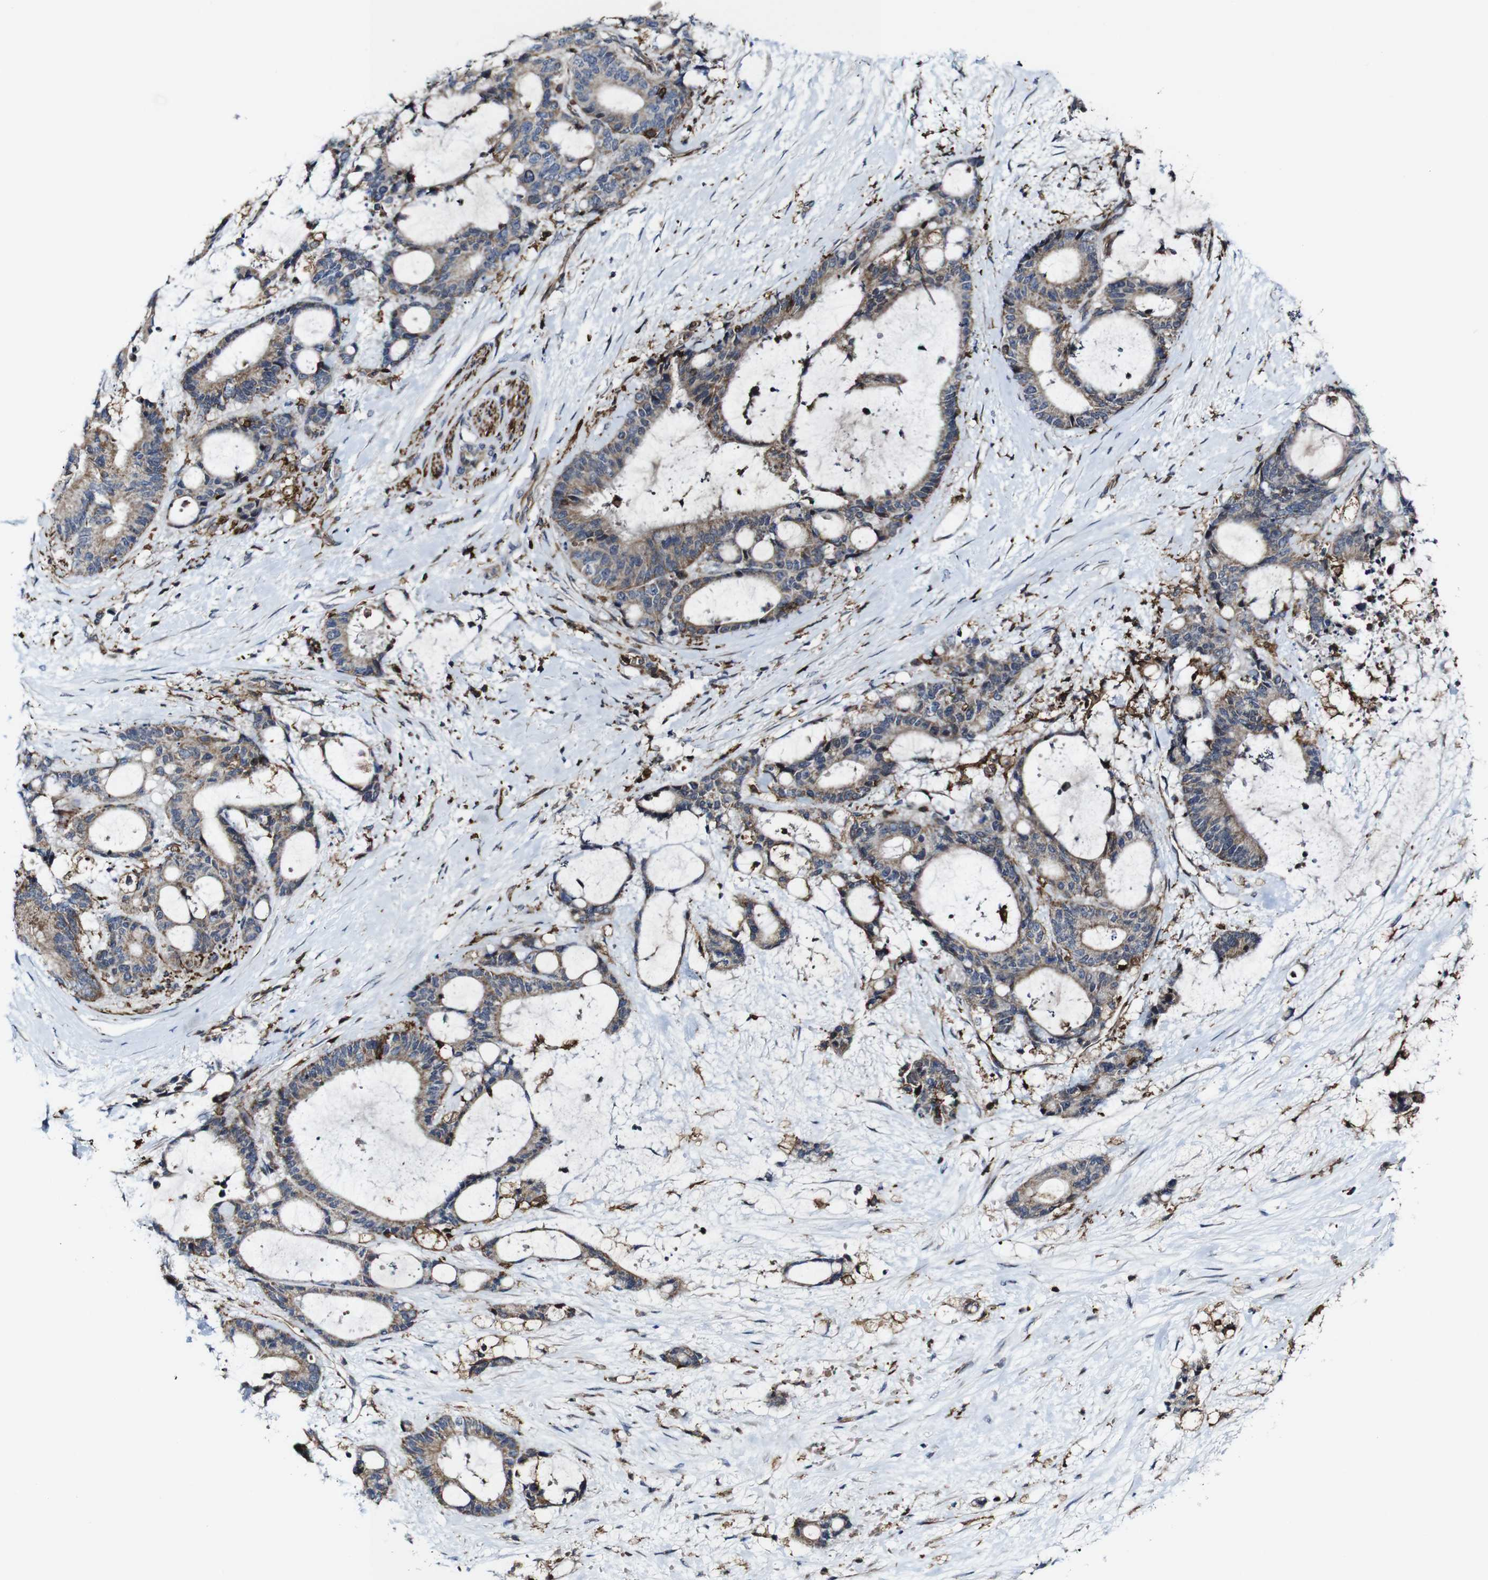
{"staining": {"intensity": "weak", "quantity": ">75%", "location": "cytoplasmic/membranous"}, "tissue": "liver cancer", "cell_type": "Tumor cells", "image_type": "cancer", "snomed": [{"axis": "morphology", "description": "Normal tissue, NOS"}, {"axis": "morphology", "description": "Cholangiocarcinoma"}, {"axis": "topography", "description": "Liver"}, {"axis": "topography", "description": "Peripheral nerve tissue"}], "caption": "High-magnification brightfield microscopy of cholangiocarcinoma (liver) stained with DAB (brown) and counterstained with hematoxylin (blue). tumor cells exhibit weak cytoplasmic/membranous expression is identified in approximately>75% of cells. (brown staining indicates protein expression, while blue staining denotes nuclei).", "gene": "JAK2", "patient": {"sex": "female", "age": 73}}